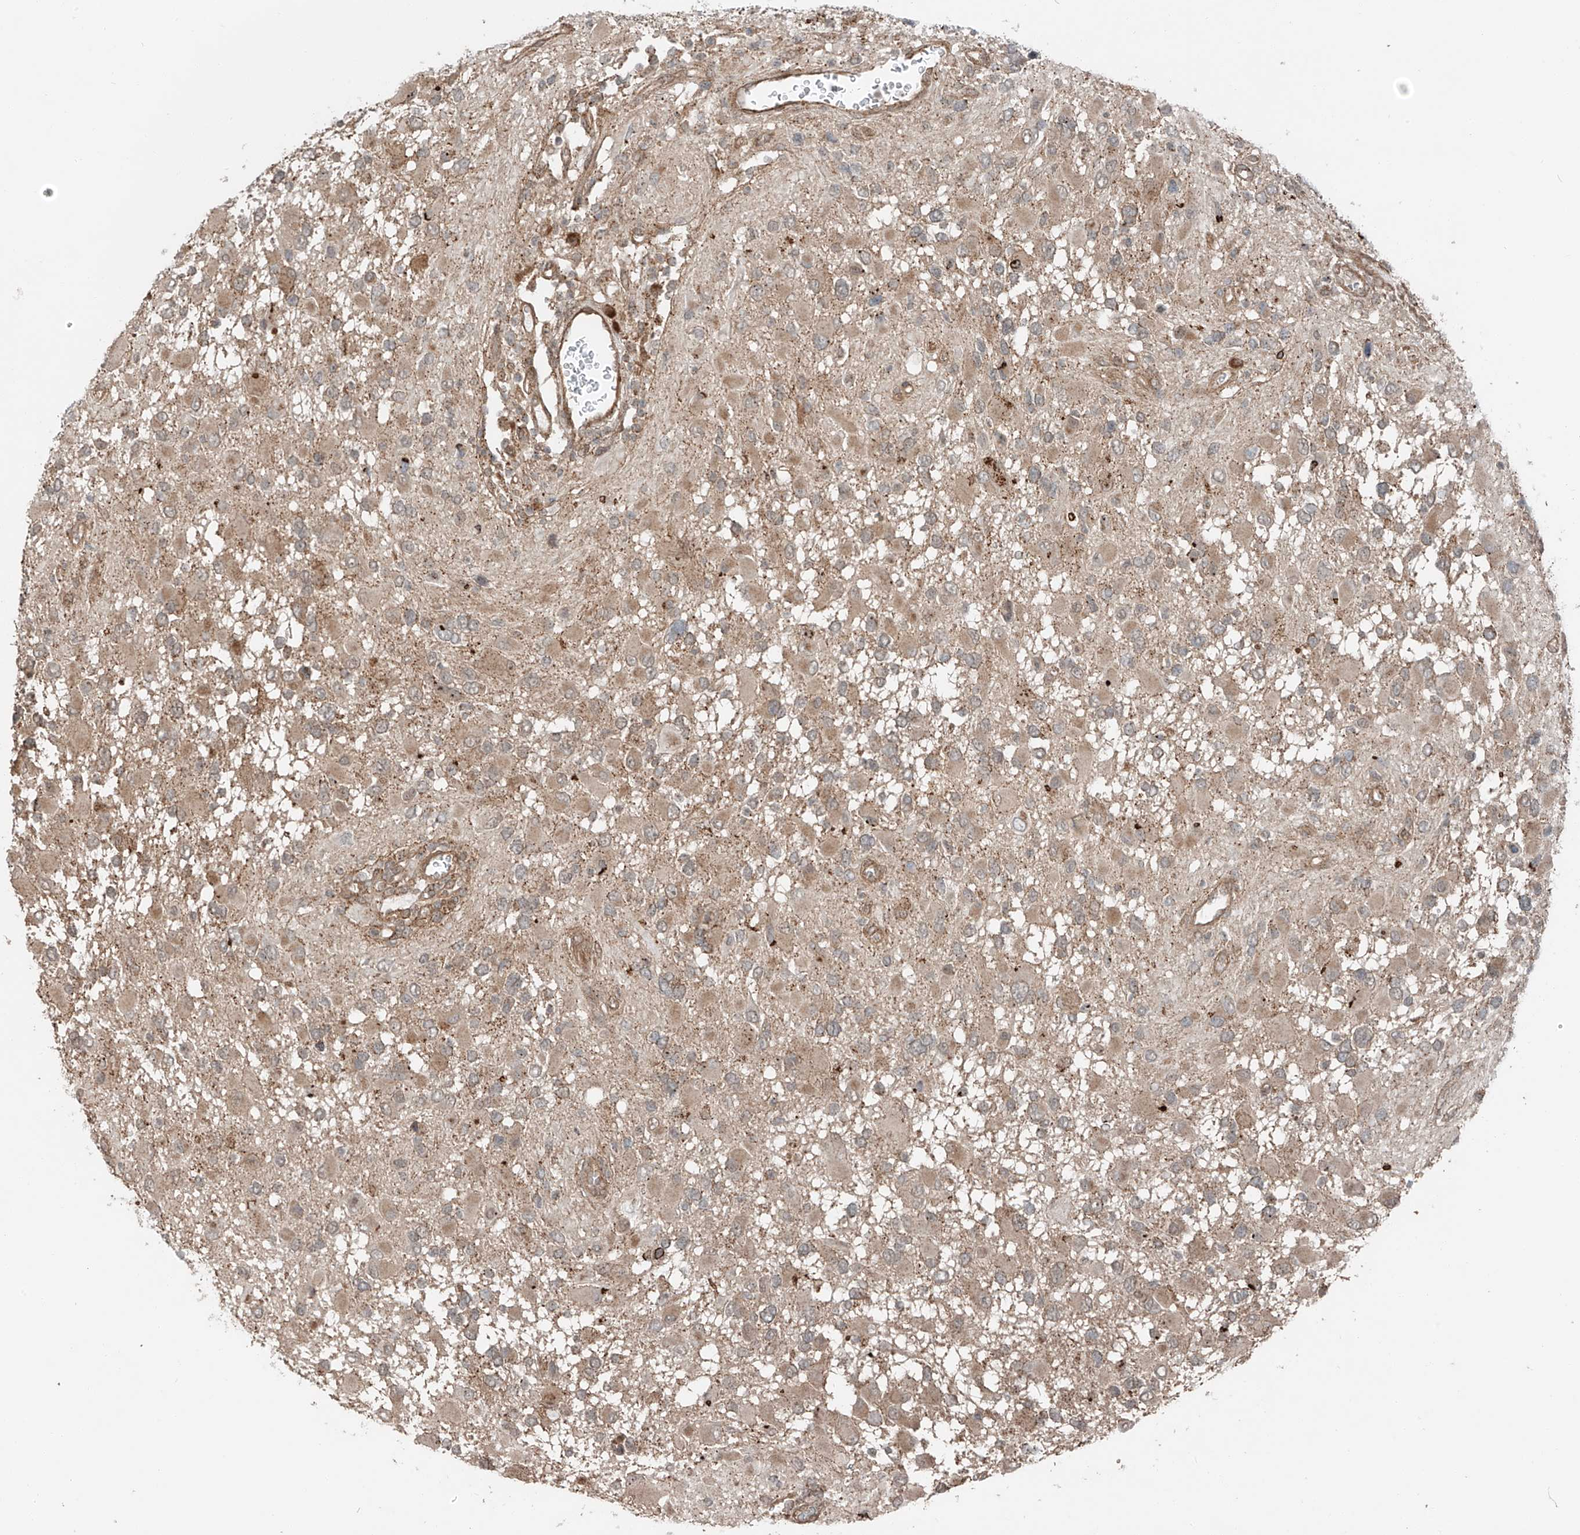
{"staining": {"intensity": "weak", "quantity": ">75%", "location": "cytoplasmic/membranous"}, "tissue": "glioma", "cell_type": "Tumor cells", "image_type": "cancer", "snomed": [{"axis": "morphology", "description": "Glioma, malignant, High grade"}, {"axis": "topography", "description": "Brain"}], "caption": "High-power microscopy captured an immunohistochemistry image of glioma, revealing weak cytoplasmic/membranous expression in approximately >75% of tumor cells. (DAB = brown stain, brightfield microscopy at high magnification).", "gene": "CEP162", "patient": {"sex": "male", "age": 53}}